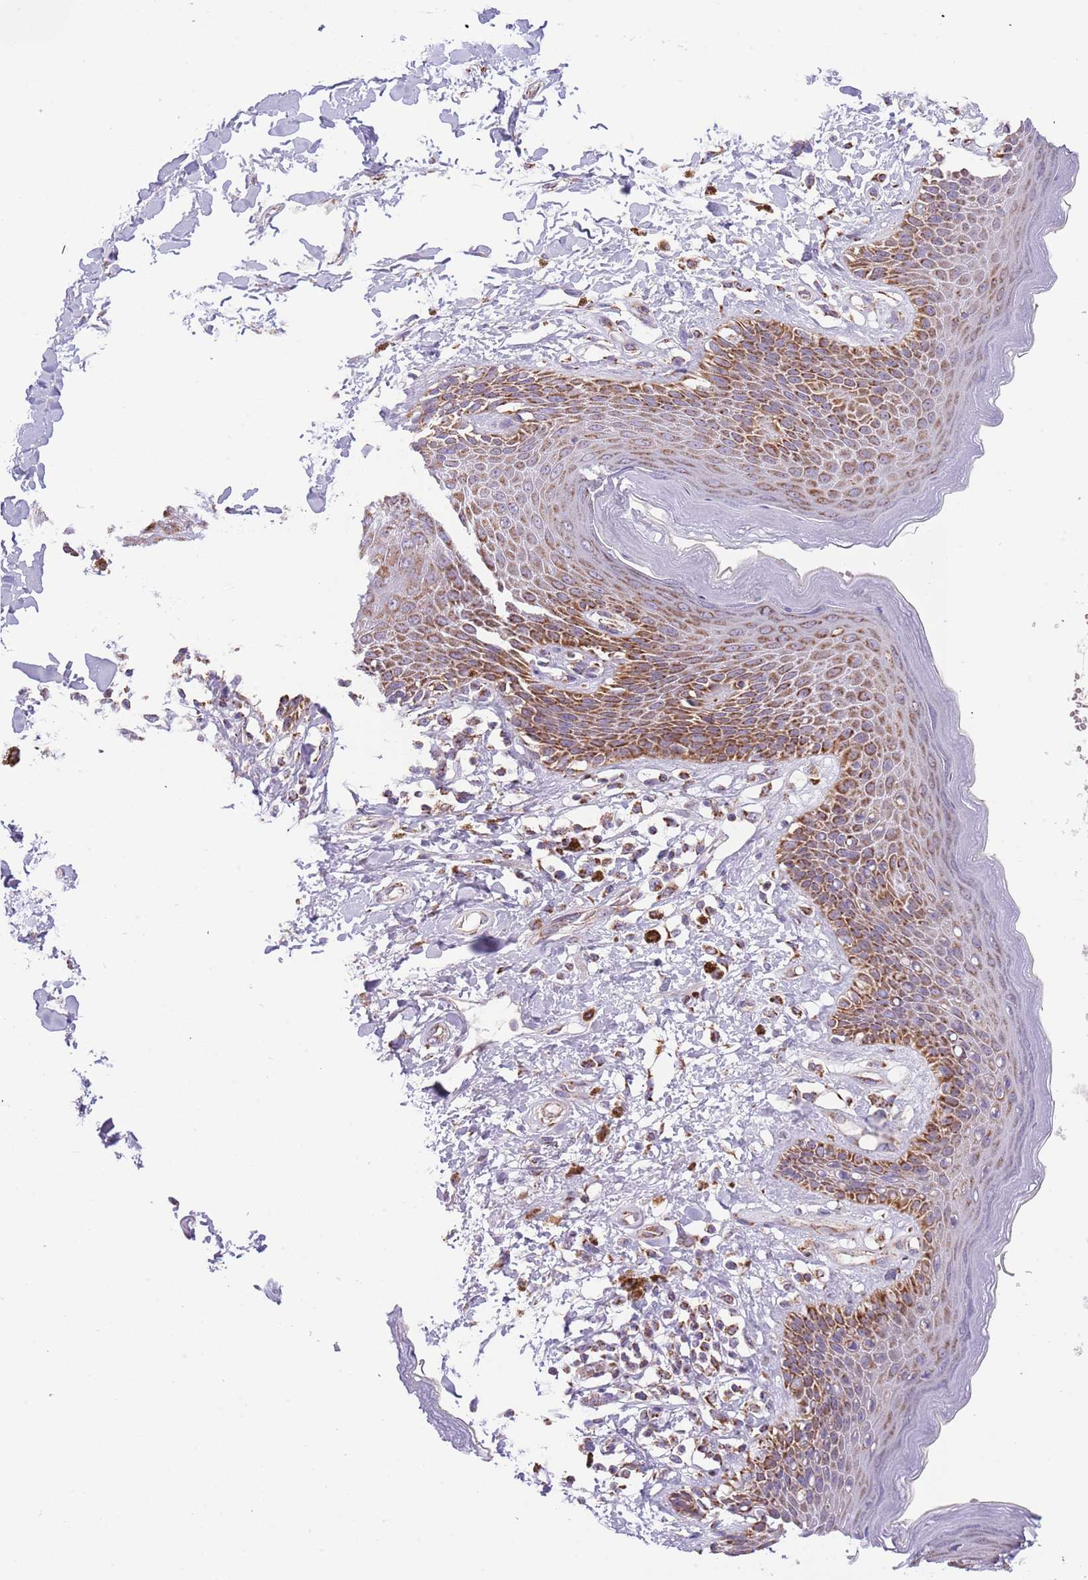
{"staining": {"intensity": "strong", "quantity": "25%-75%", "location": "cytoplasmic/membranous"}, "tissue": "skin", "cell_type": "Epidermal cells", "image_type": "normal", "snomed": [{"axis": "morphology", "description": "Normal tissue, NOS"}, {"axis": "topography", "description": "Anal"}], "caption": "IHC image of normal skin stained for a protein (brown), which exhibits high levels of strong cytoplasmic/membranous staining in about 25%-75% of epidermal cells.", "gene": "LHX6", "patient": {"sex": "female", "age": 78}}